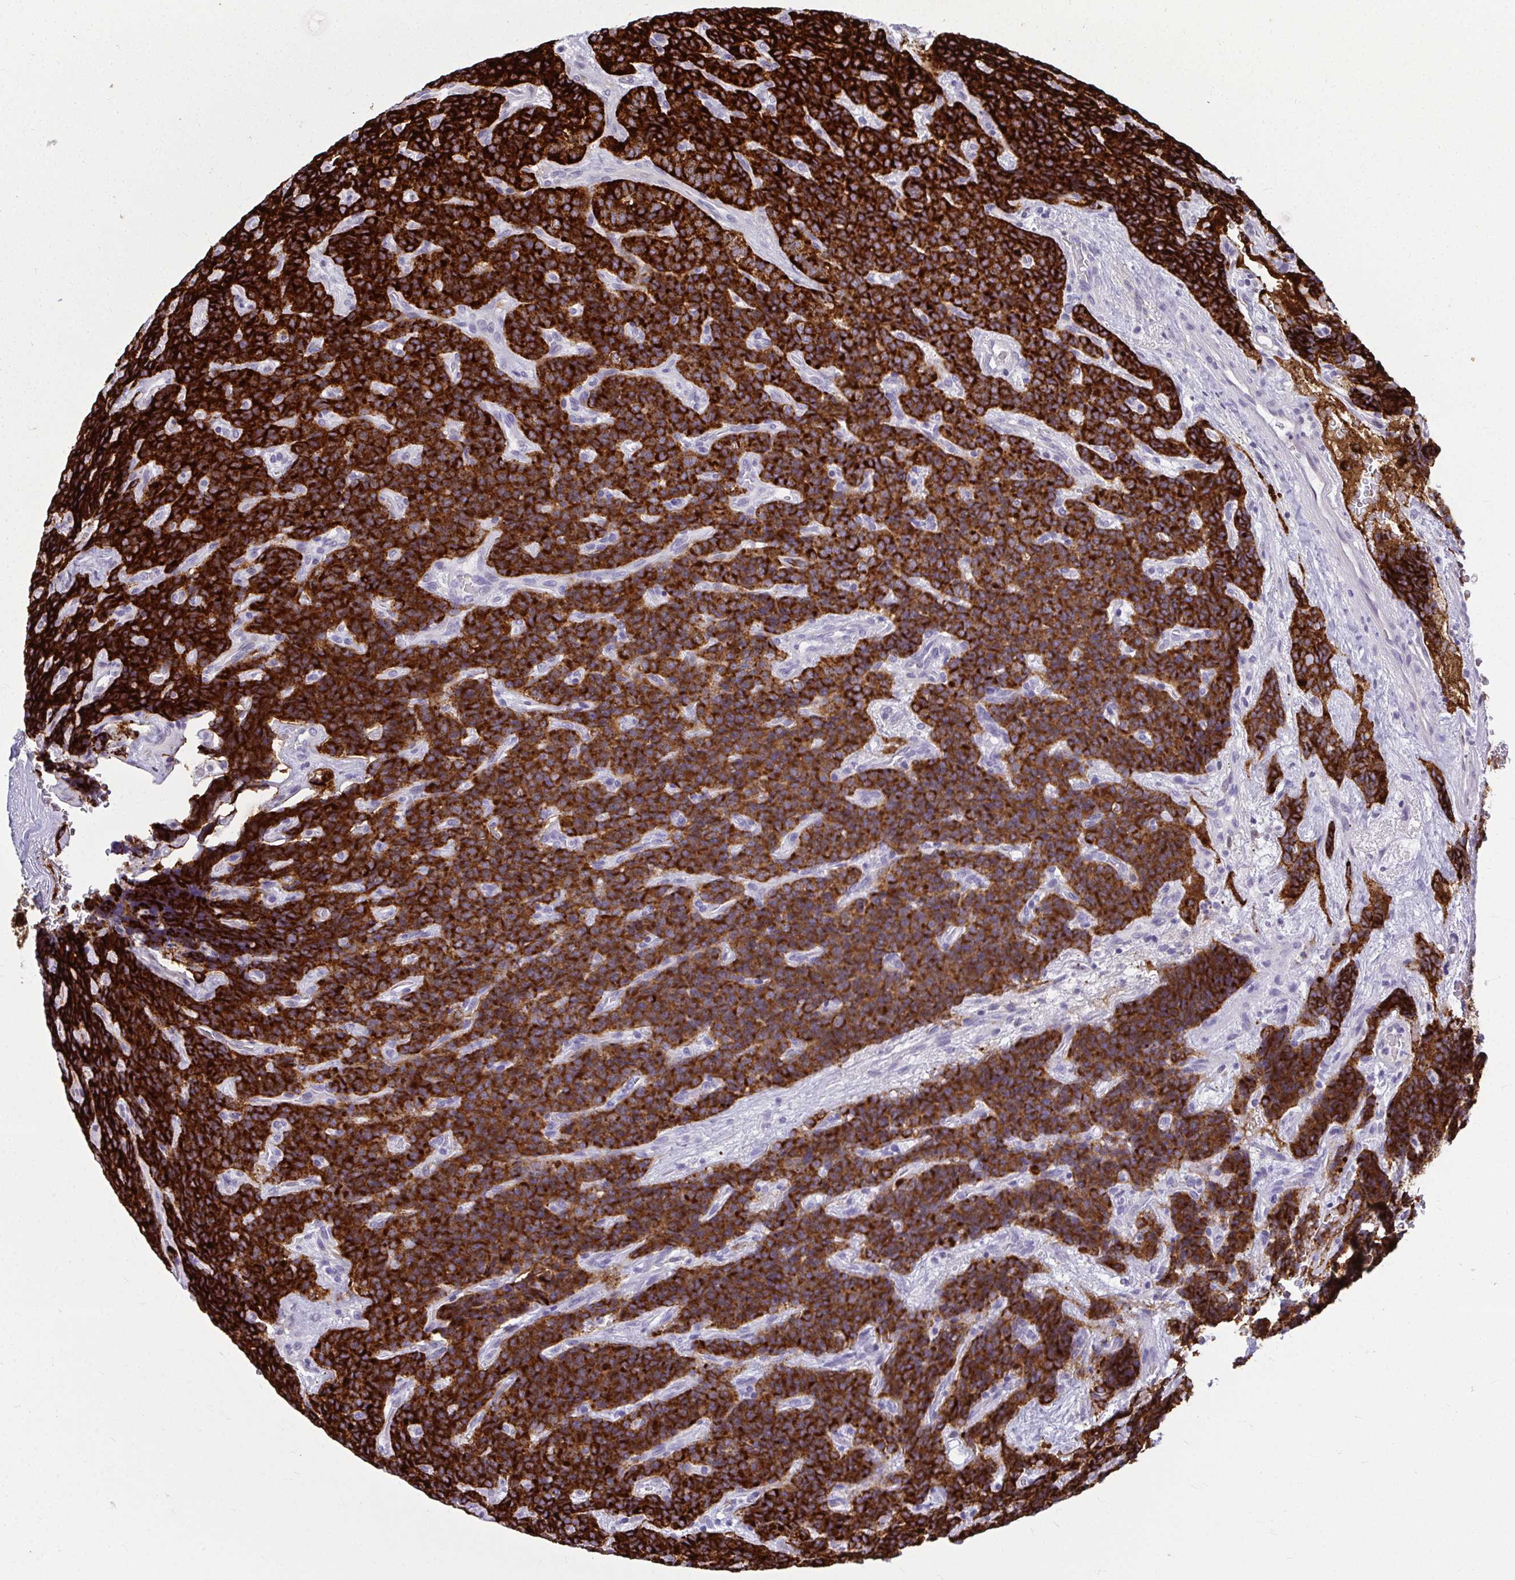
{"staining": {"intensity": "strong", "quantity": ">75%", "location": "cytoplasmic/membranous"}, "tissue": "carcinoid", "cell_type": "Tumor cells", "image_type": "cancer", "snomed": [{"axis": "morphology", "description": "Carcinoid, malignant, NOS"}, {"axis": "topography", "description": "Pancreas"}], "caption": "A brown stain highlights strong cytoplasmic/membranous staining of a protein in carcinoid tumor cells.", "gene": "ODF1", "patient": {"sex": "male", "age": 36}}